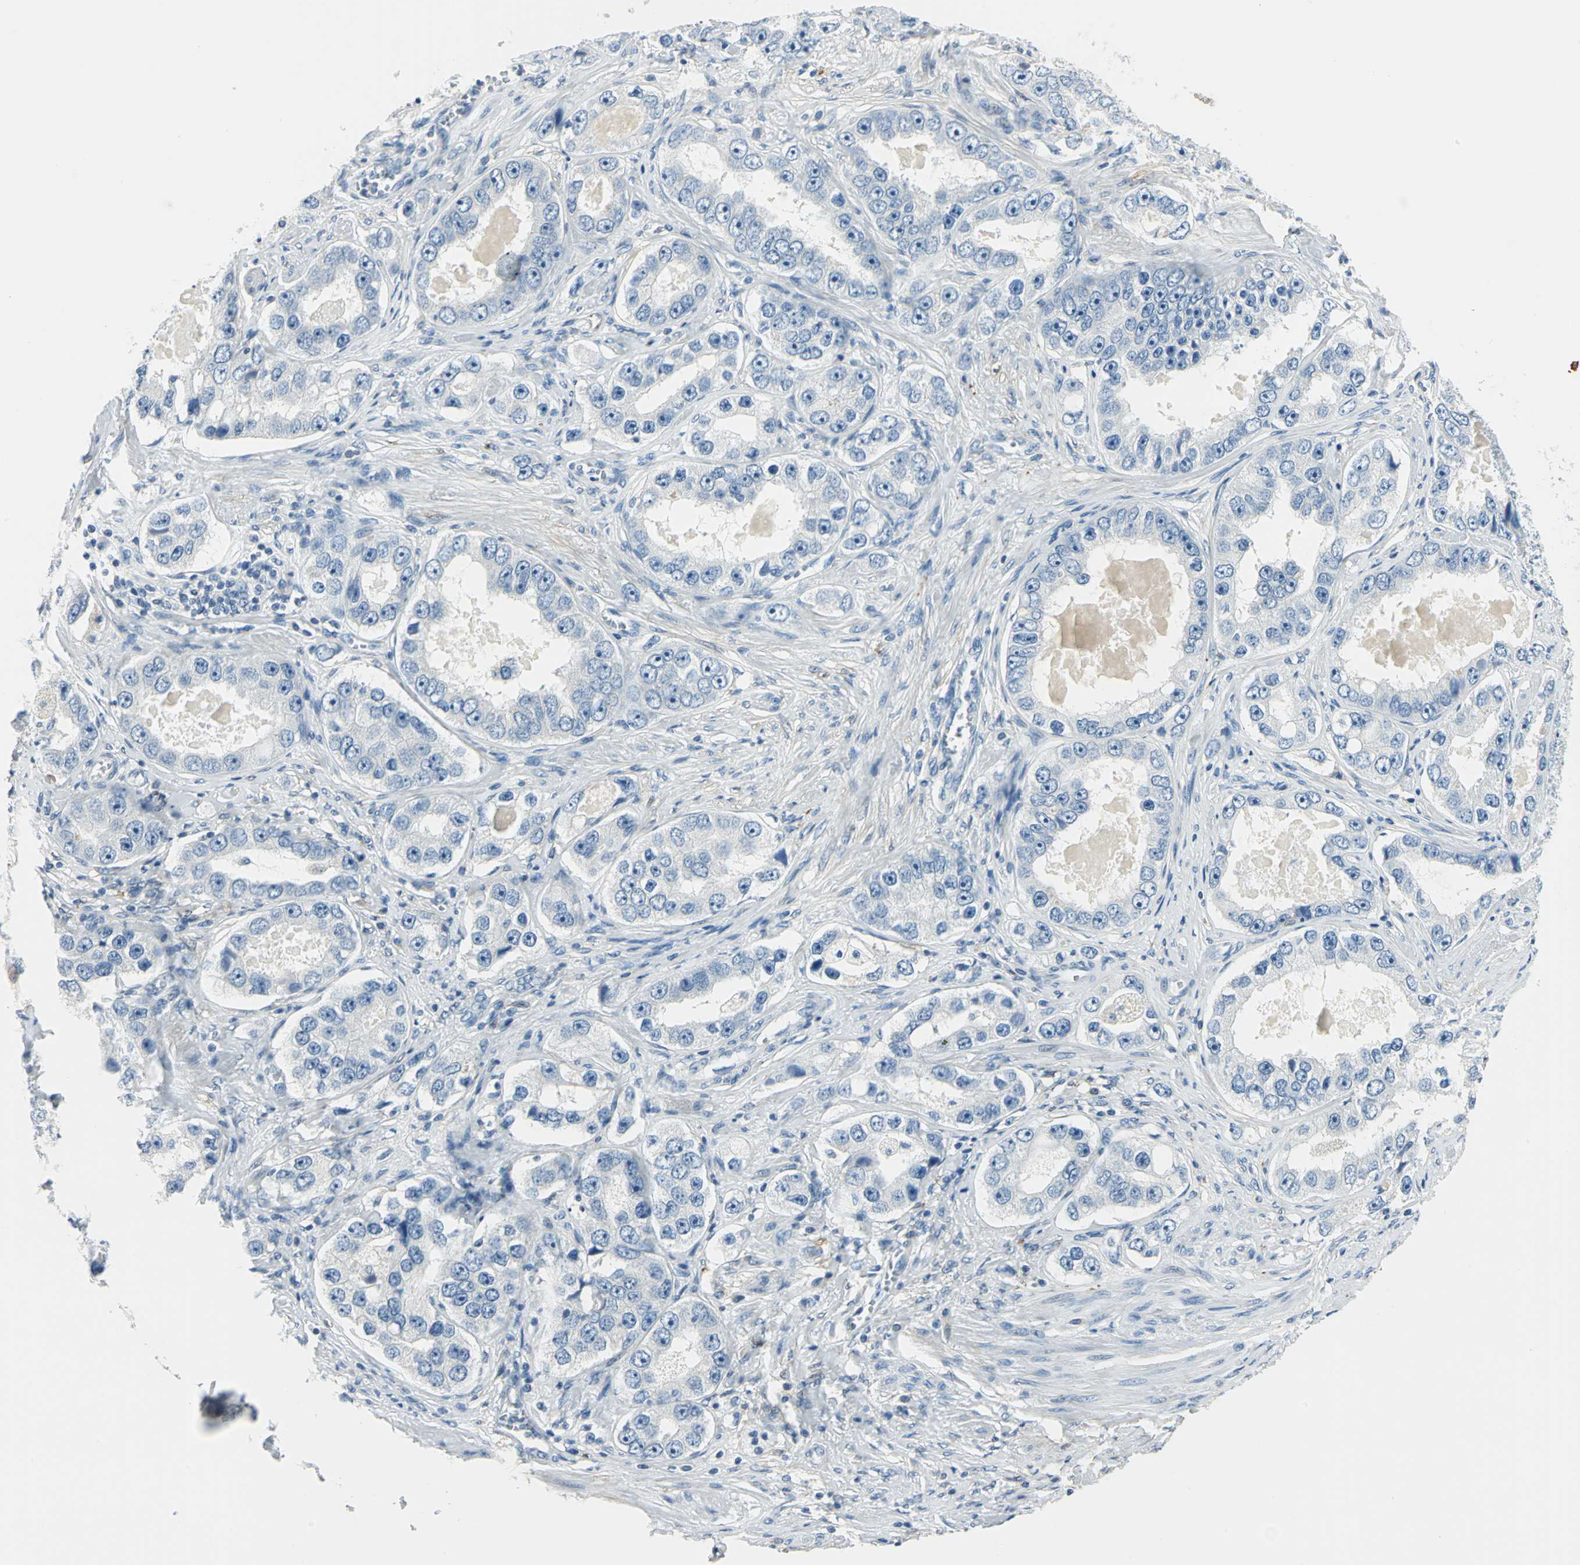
{"staining": {"intensity": "negative", "quantity": "none", "location": "none"}, "tissue": "prostate cancer", "cell_type": "Tumor cells", "image_type": "cancer", "snomed": [{"axis": "morphology", "description": "Adenocarcinoma, High grade"}, {"axis": "topography", "description": "Prostate"}], "caption": "Immunohistochemistry of human prostate high-grade adenocarcinoma demonstrates no staining in tumor cells.", "gene": "UCHL1", "patient": {"sex": "male", "age": 63}}